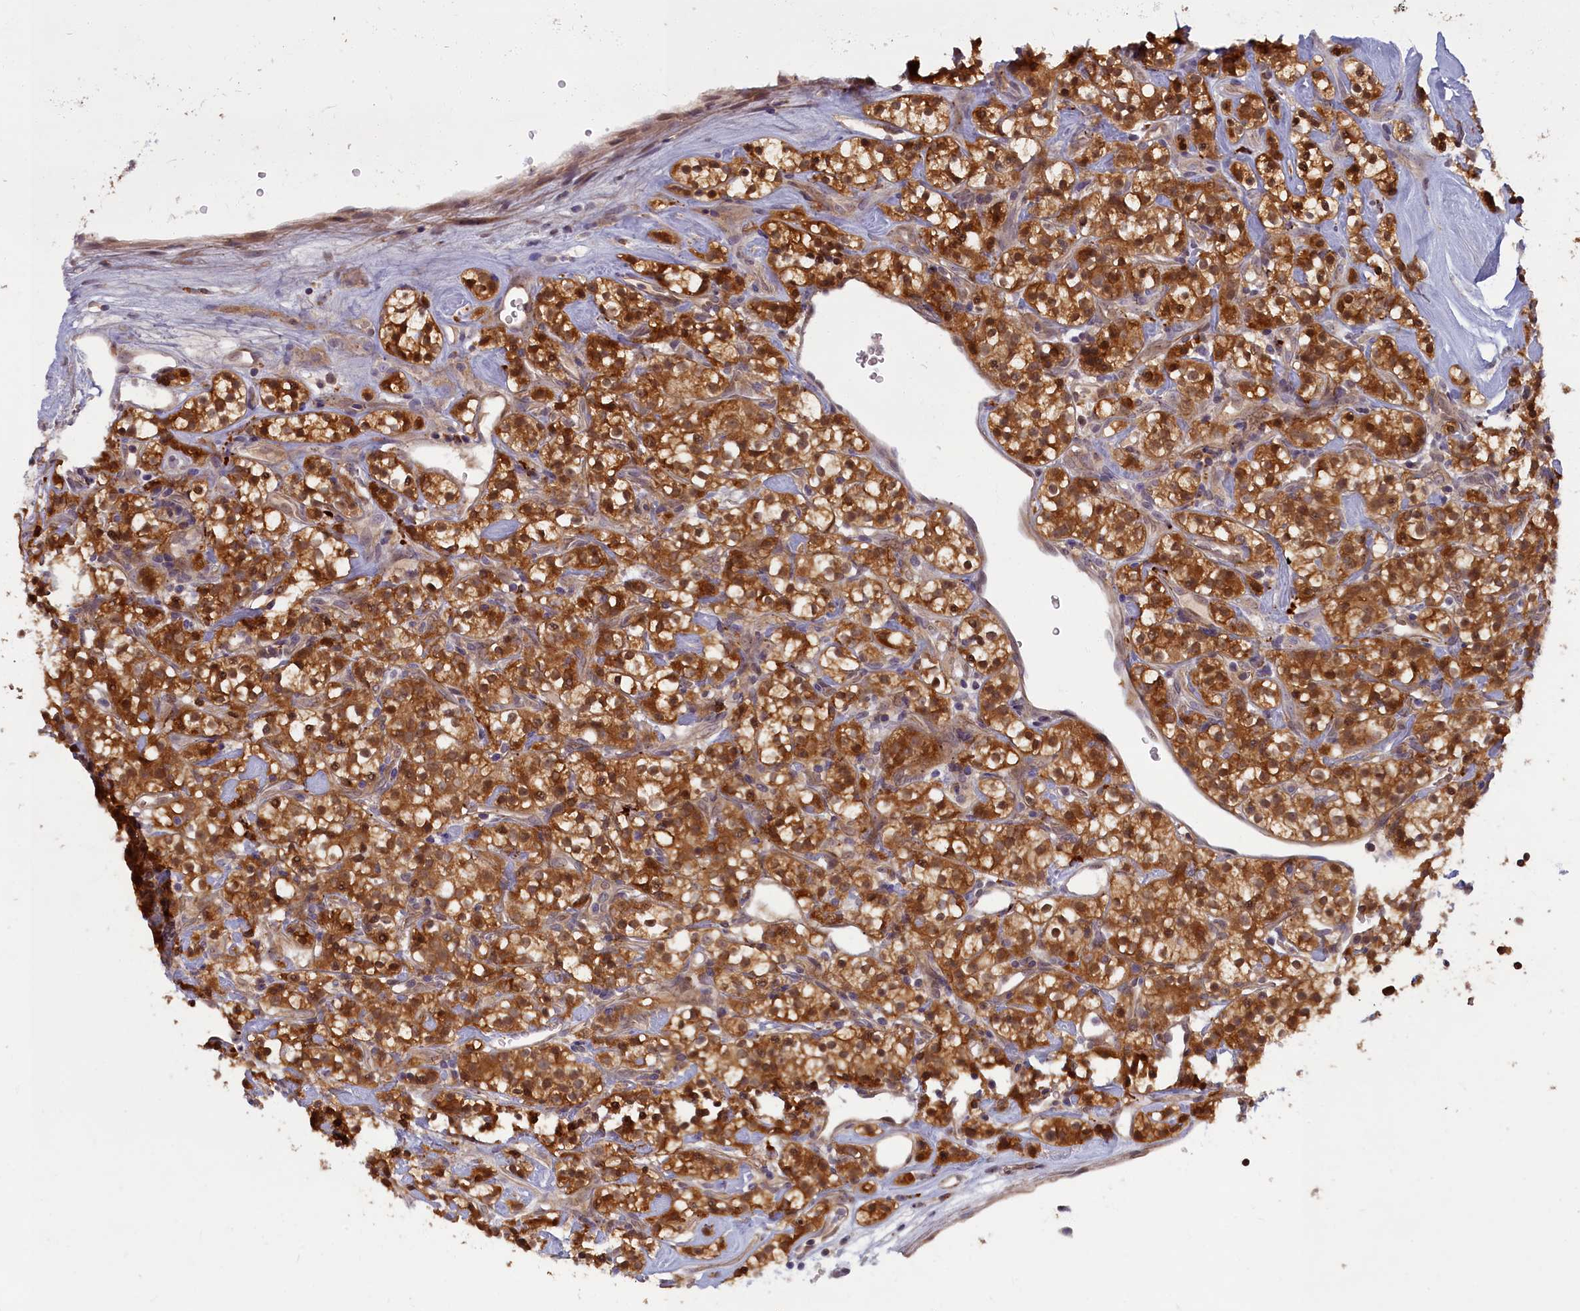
{"staining": {"intensity": "moderate", "quantity": ">75%", "location": "cytoplasmic/membranous,nuclear"}, "tissue": "renal cancer", "cell_type": "Tumor cells", "image_type": "cancer", "snomed": [{"axis": "morphology", "description": "Adenocarcinoma, NOS"}, {"axis": "topography", "description": "Kidney"}], "caption": "This image reveals IHC staining of renal adenocarcinoma, with medium moderate cytoplasmic/membranous and nuclear positivity in approximately >75% of tumor cells.", "gene": "FCSK", "patient": {"sex": "male", "age": 77}}